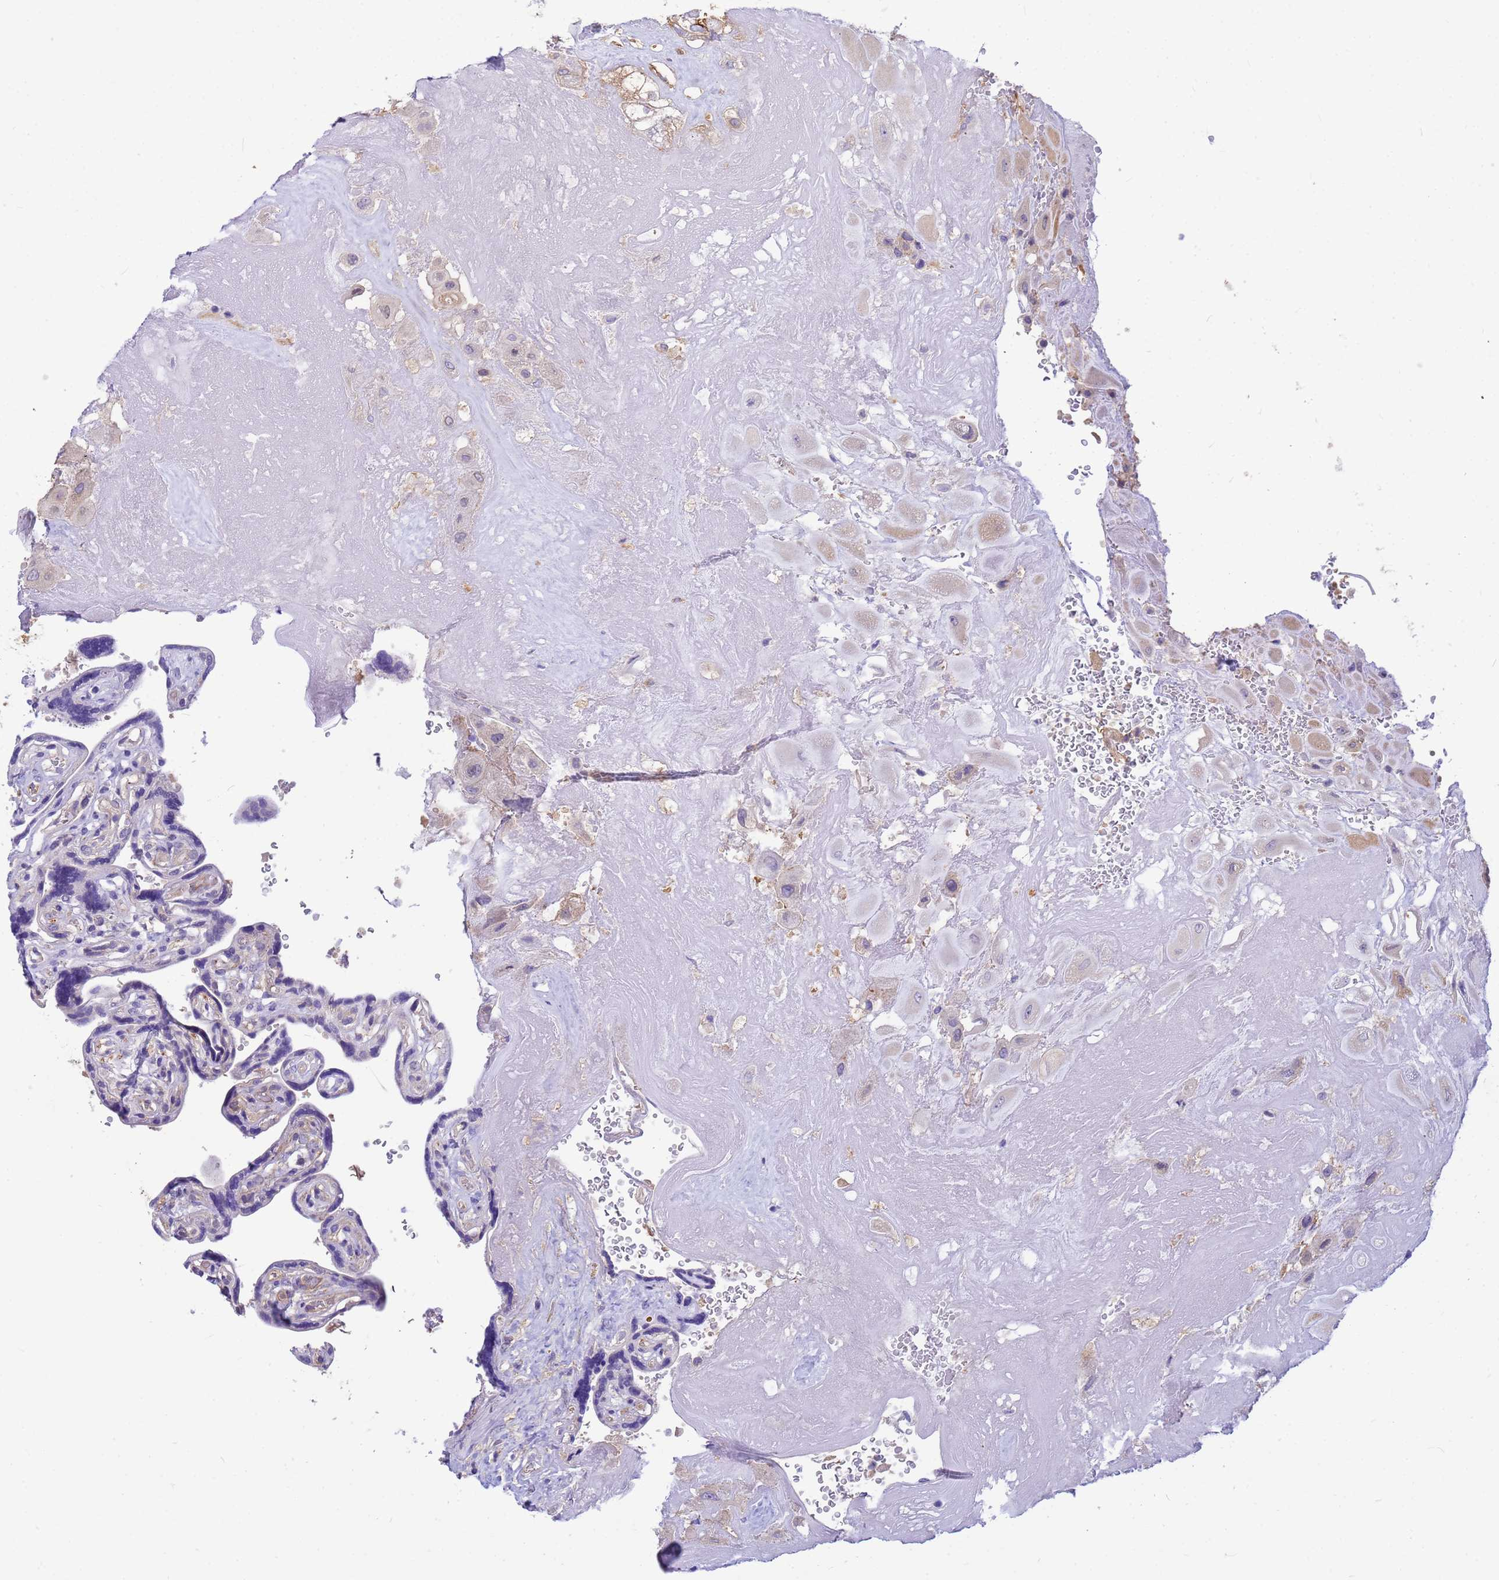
{"staining": {"intensity": "weak", "quantity": "<25%", "location": "cytoplasmic/membranous"}, "tissue": "placenta", "cell_type": "Decidual cells", "image_type": "normal", "snomed": [{"axis": "morphology", "description": "Normal tissue, NOS"}, {"axis": "topography", "description": "Placenta"}], "caption": "IHC photomicrograph of normal placenta stained for a protein (brown), which exhibits no positivity in decidual cells.", "gene": "ENSG00000198211", "patient": {"sex": "female", "age": 32}}